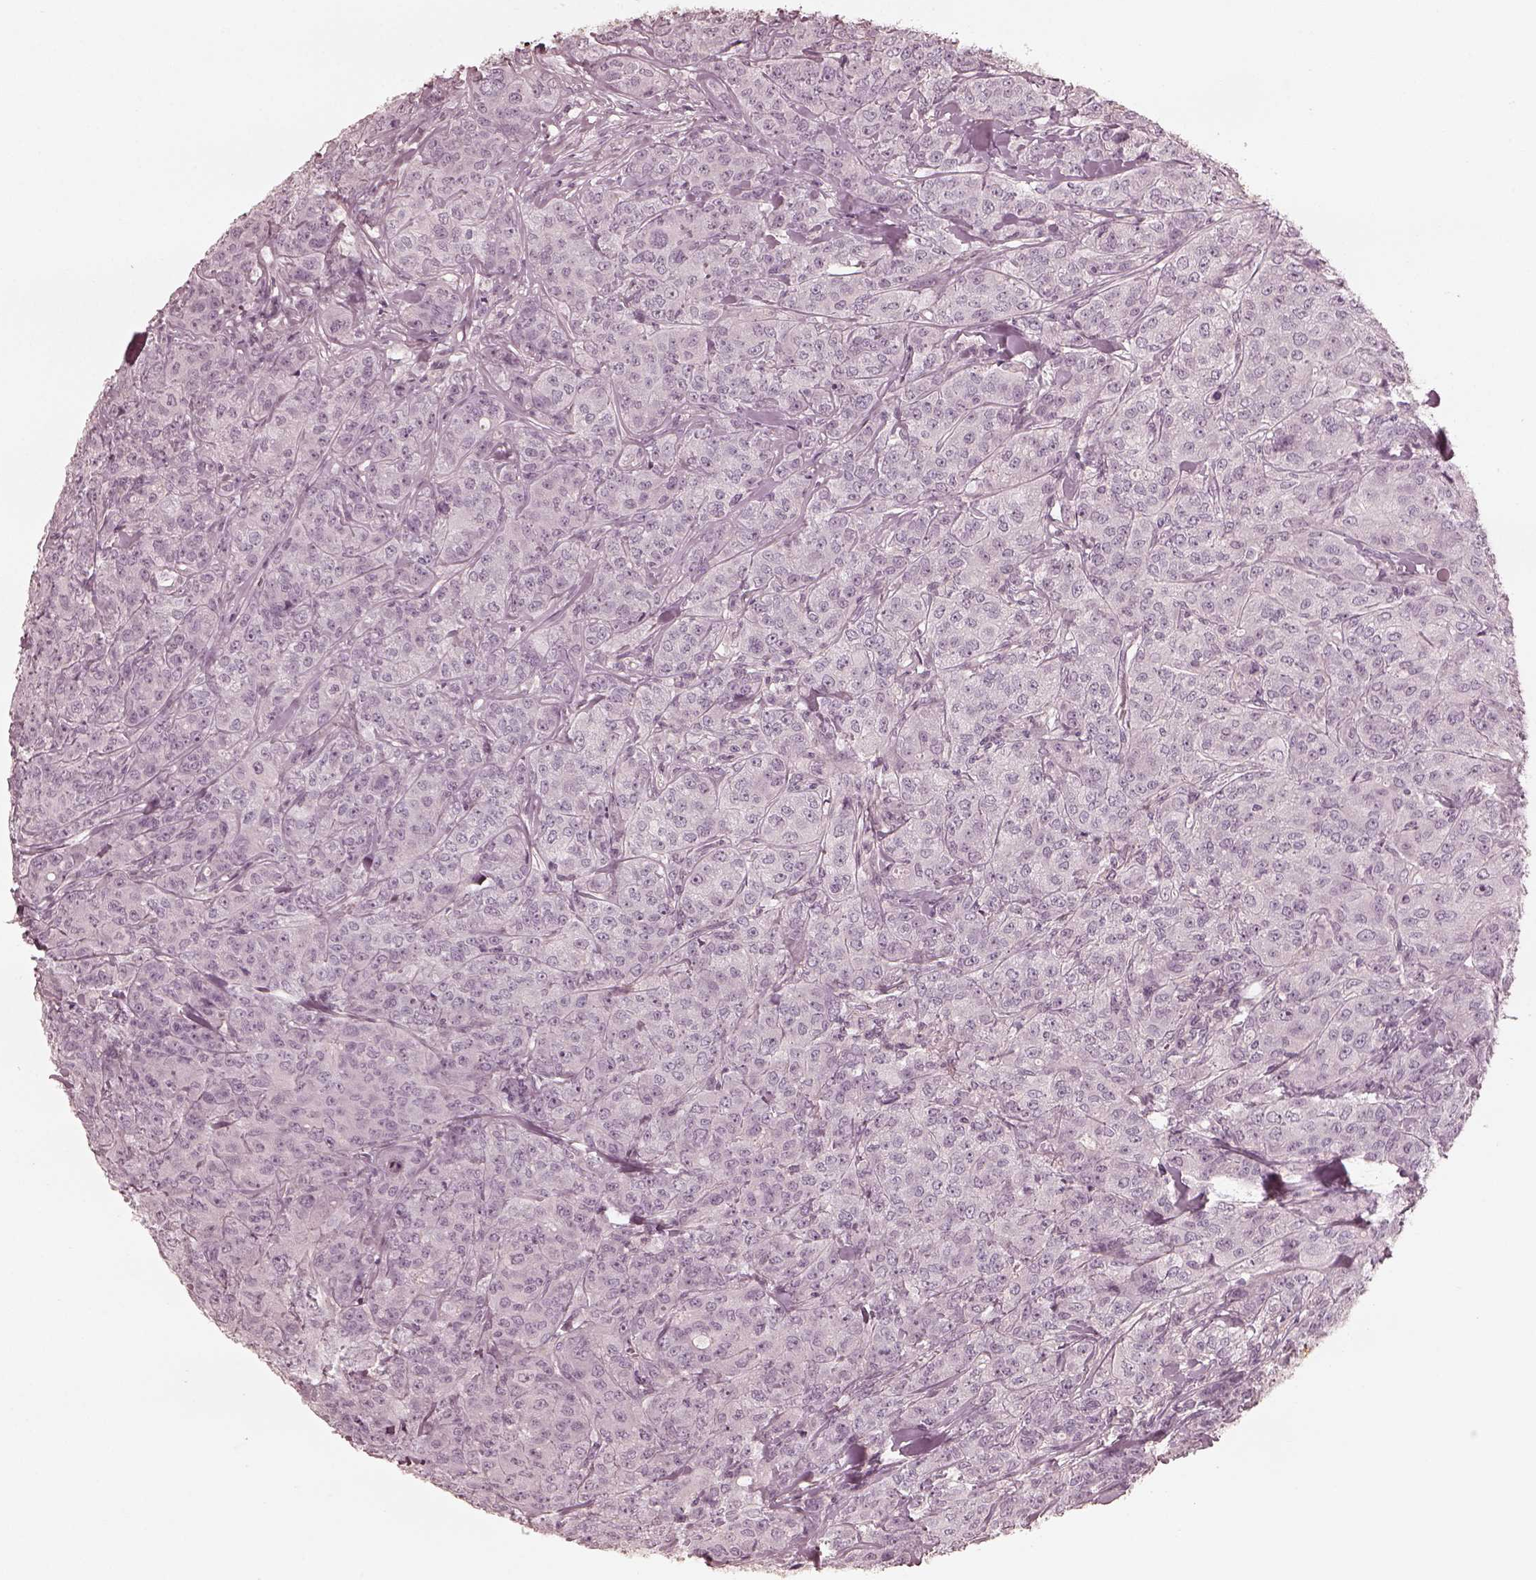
{"staining": {"intensity": "negative", "quantity": "none", "location": "none"}, "tissue": "breast cancer", "cell_type": "Tumor cells", "image_type": "cancer", "snomed": [{"axis": "morphology", "description": "Duct carcinoma"}, {"axis": "topography", "description": "Breast"}], "caption": "Immunohistochemistry (IHC) histopathology image of human breast cancer stained for a protein (brown), which reveals no positivity in tumor cells.", "gene": "ADRB3", "patient": {"sex": "female", "age": 43}}